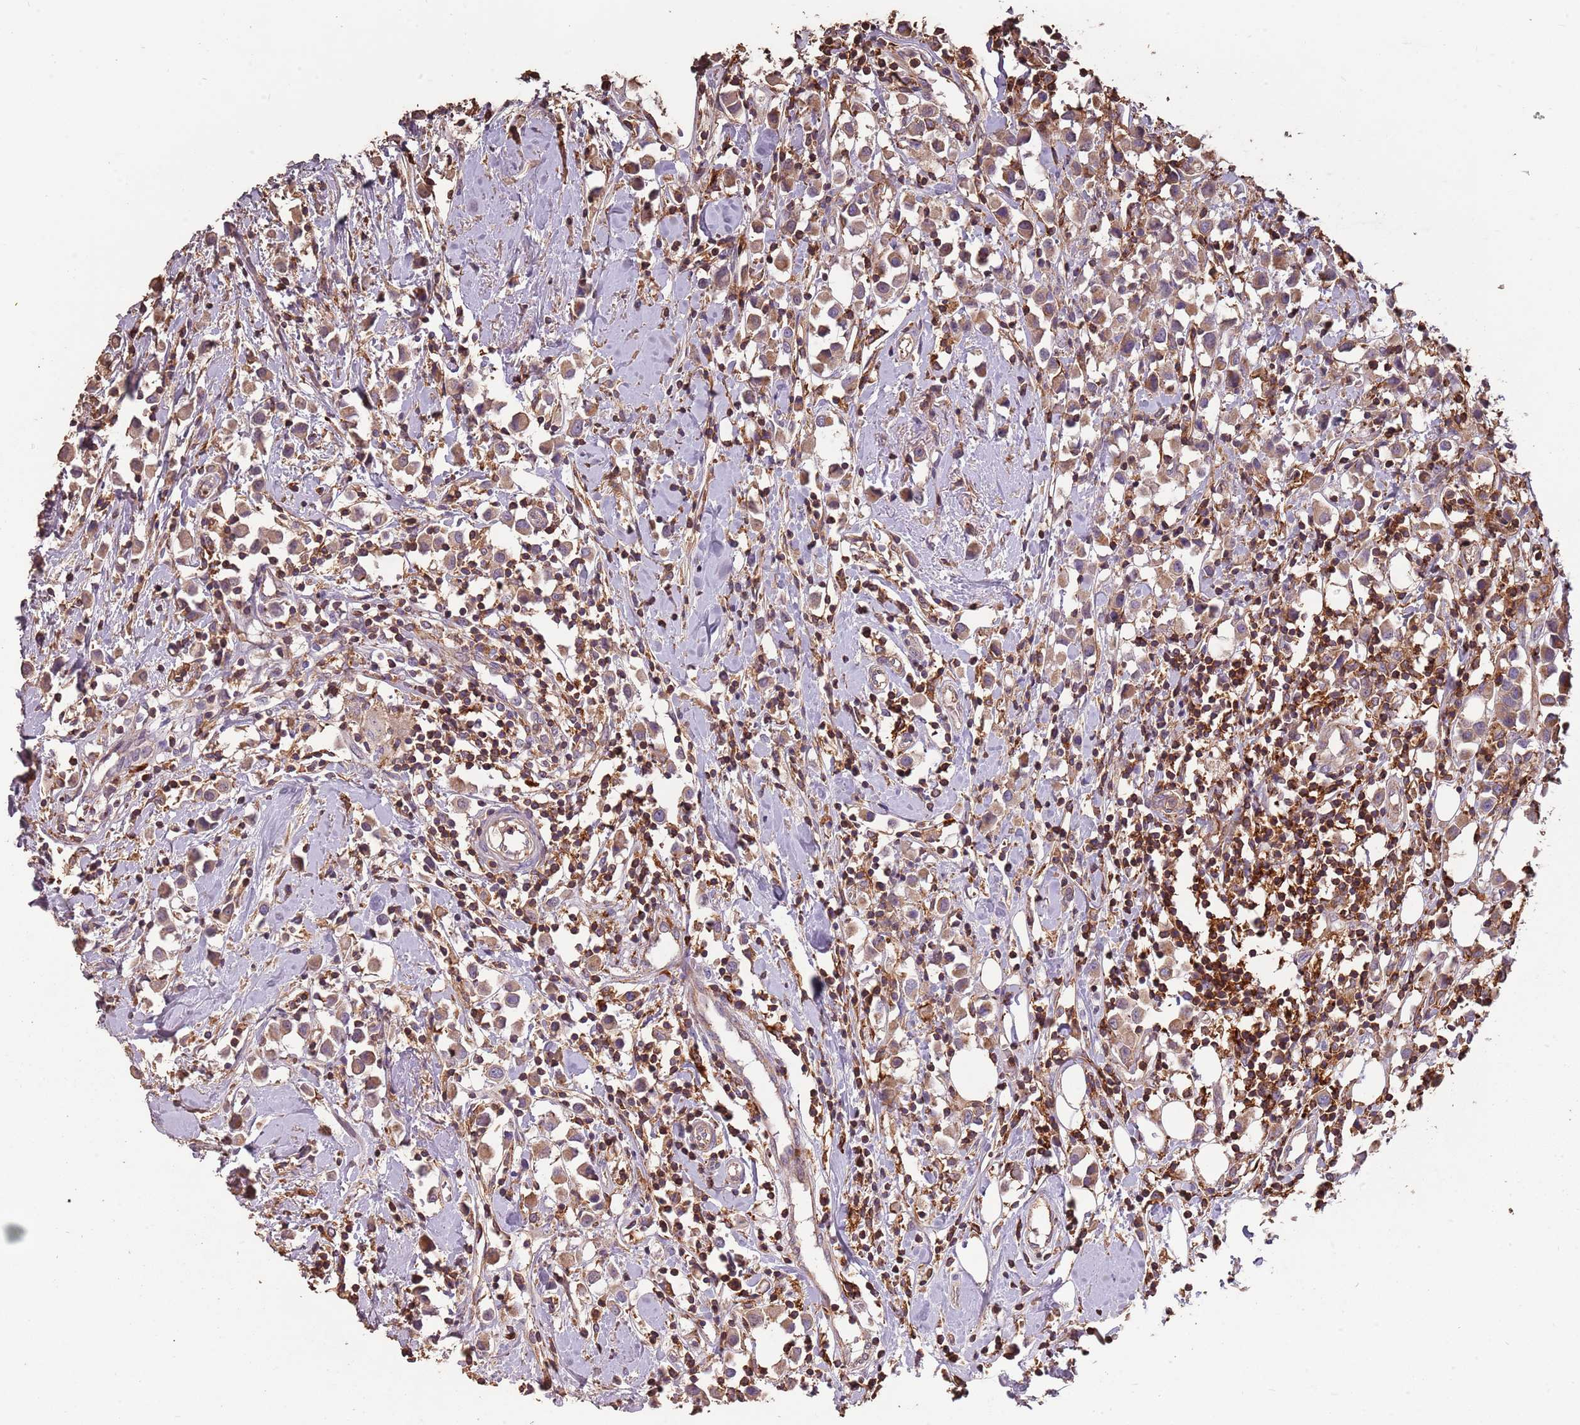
{"staining": {"intensity": "moderate", "quantity": ">75%", "location": "cytoplasmic/membranous"}, "tissue": "breast cancer", "cell_type": "Tumor cells", "image_type": "cancer", "snomed": [{"axis": "morphology", "description": "Duct carcinoma"}, {"axis": "topography", "description": "Breast"}], "caption": "Breast cancer (invasive ductal carcinoma) tissue reveals moderate cytoplasmic/membranous positivity in about >75% of tumor cells, visualized by immunohistochemistry. (IHC, brightfield microscopy, high magnification).", "gene": "FECH", "patient": {"sex": "female", "age": 61}}